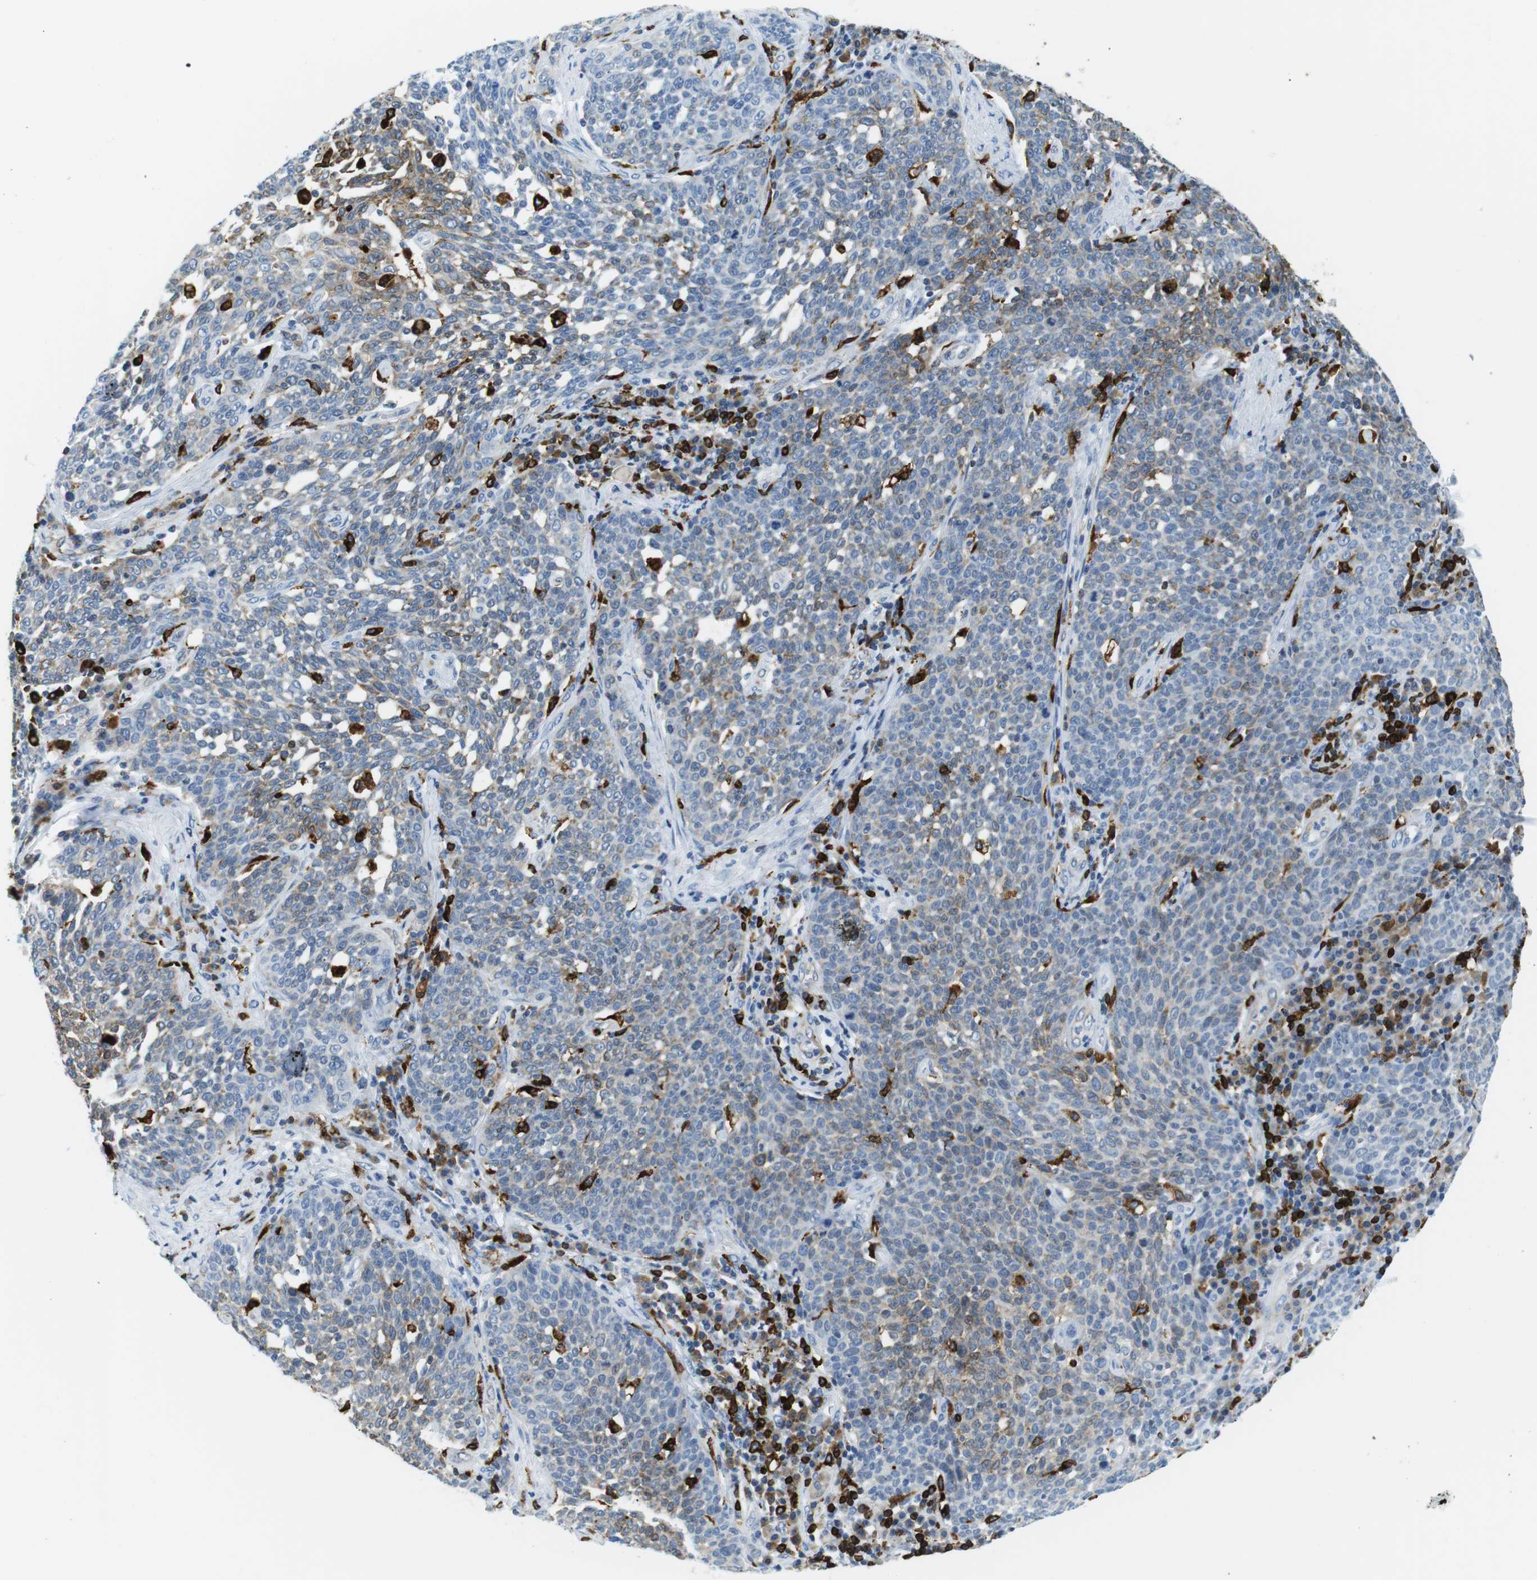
{"staining": {"intensity": "negative", "quantity": "none", "location": "none"}, "tissue": "cervical cancer", "cell_type": "Tumor cells", "image_type": "cancer", "snomed": [{"axis": "morphology", "description": "Squamous cell carcinoma, NOS"}, {"axis": "topography", "description": "Cervix"}], "caption": "This is an immunohistochemistry photomicrograph of human cervical cancer. There is no positivity in tumor cells.", "gene": "CIITA", "patient": {"sex": "female", "age": 34}}